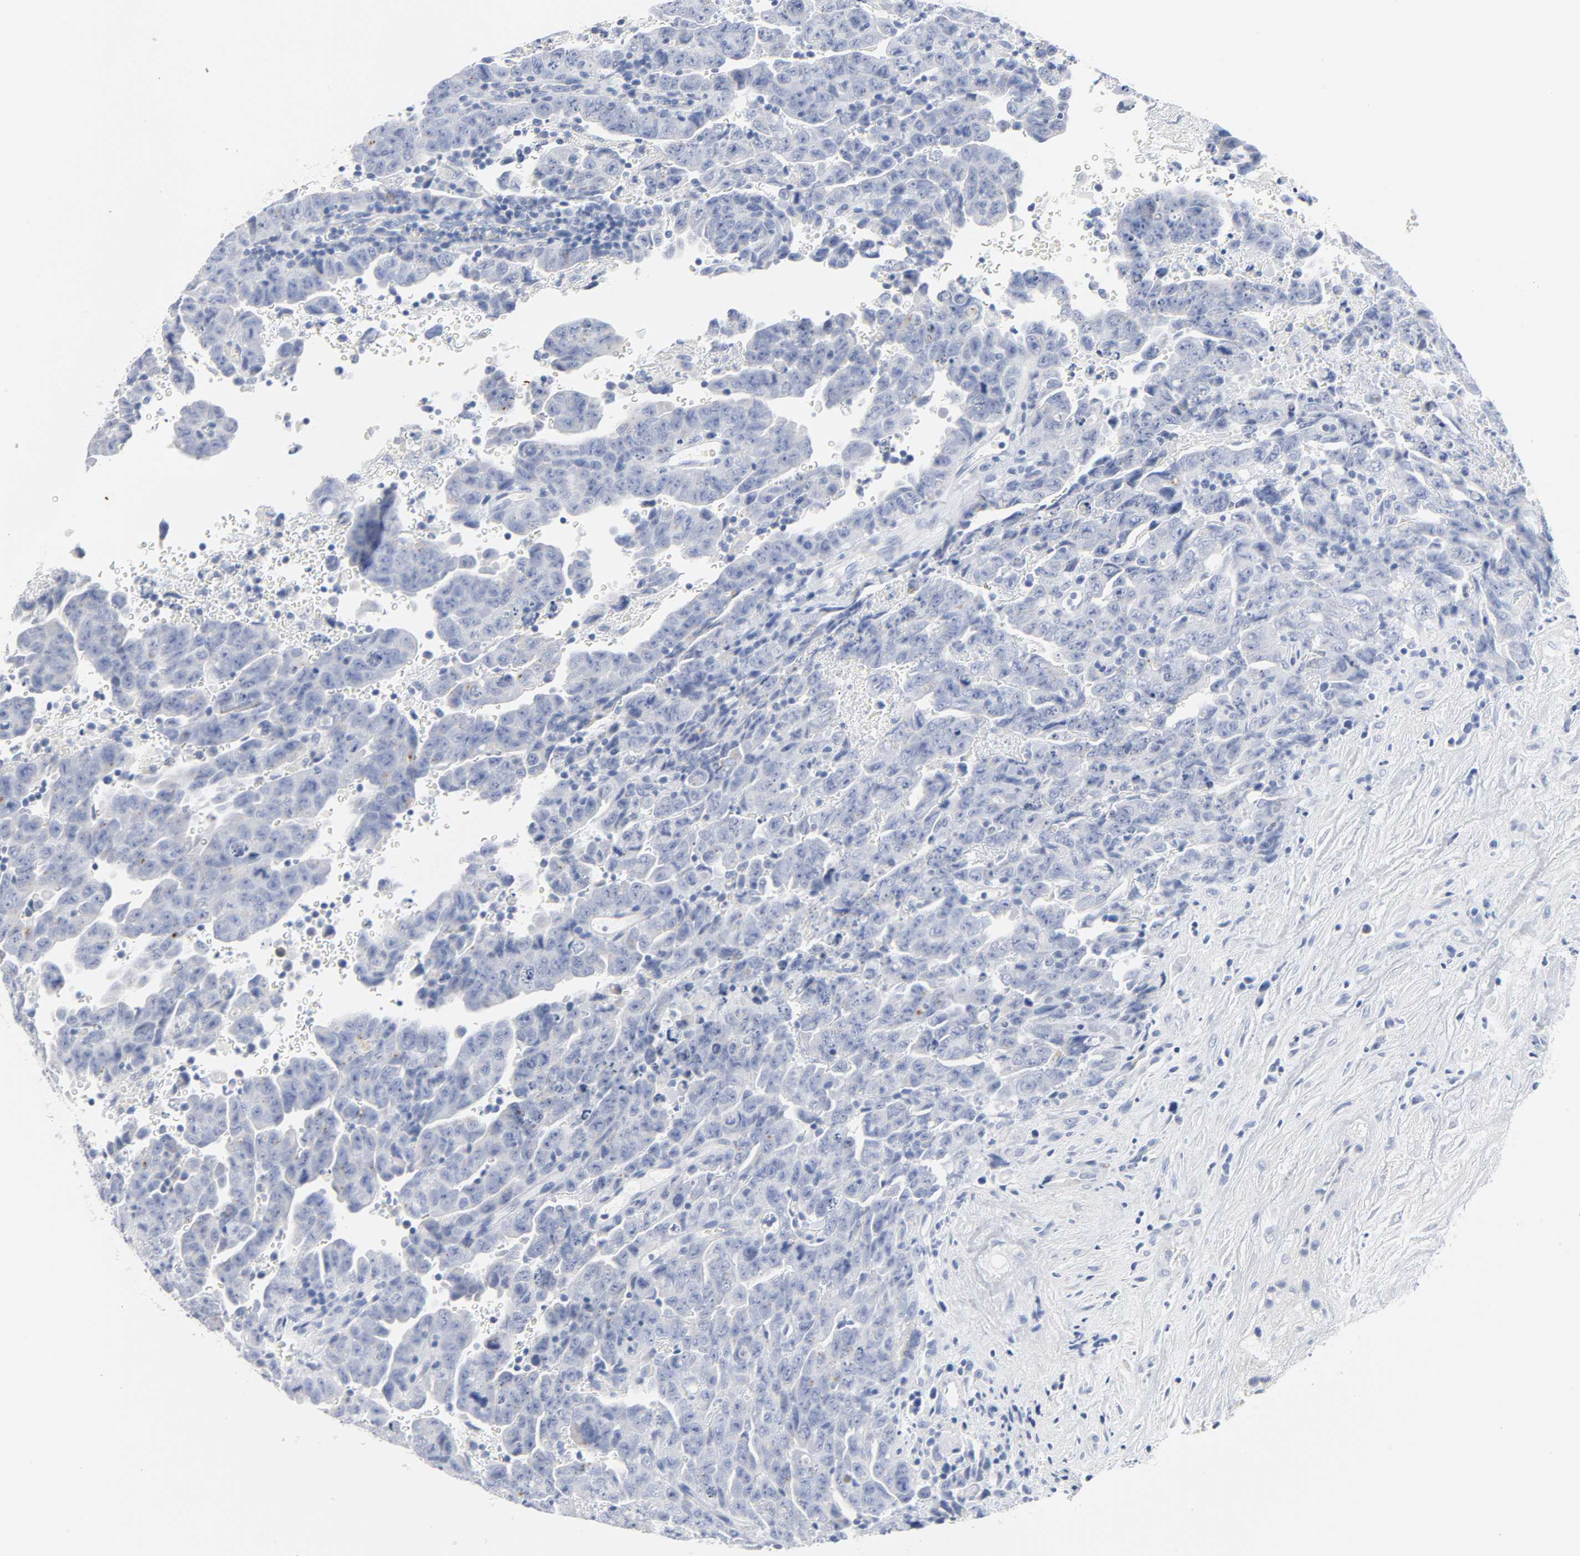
{"staining": {"intensity": "negative", "quantity": "none", "location": "none"}, "tissue": "testis cancer", "cell_type": "Tumor cells", "image_type": "cancer", "snomed": [{"axis": "morphology", "description": "Carcinoma, Embryonal, NOS"}, {"axis": "topography", "description": "Testis"}], "caption": "This micrograph is of embryonal carcinoma (testis) stained with immunohistochemistry to label a protein in brown with the nuclei are counter-stained blue. There is no positivity in tumor cells.", "gene": "ACP3", "patient": {"sex": "male", "age": 28}}